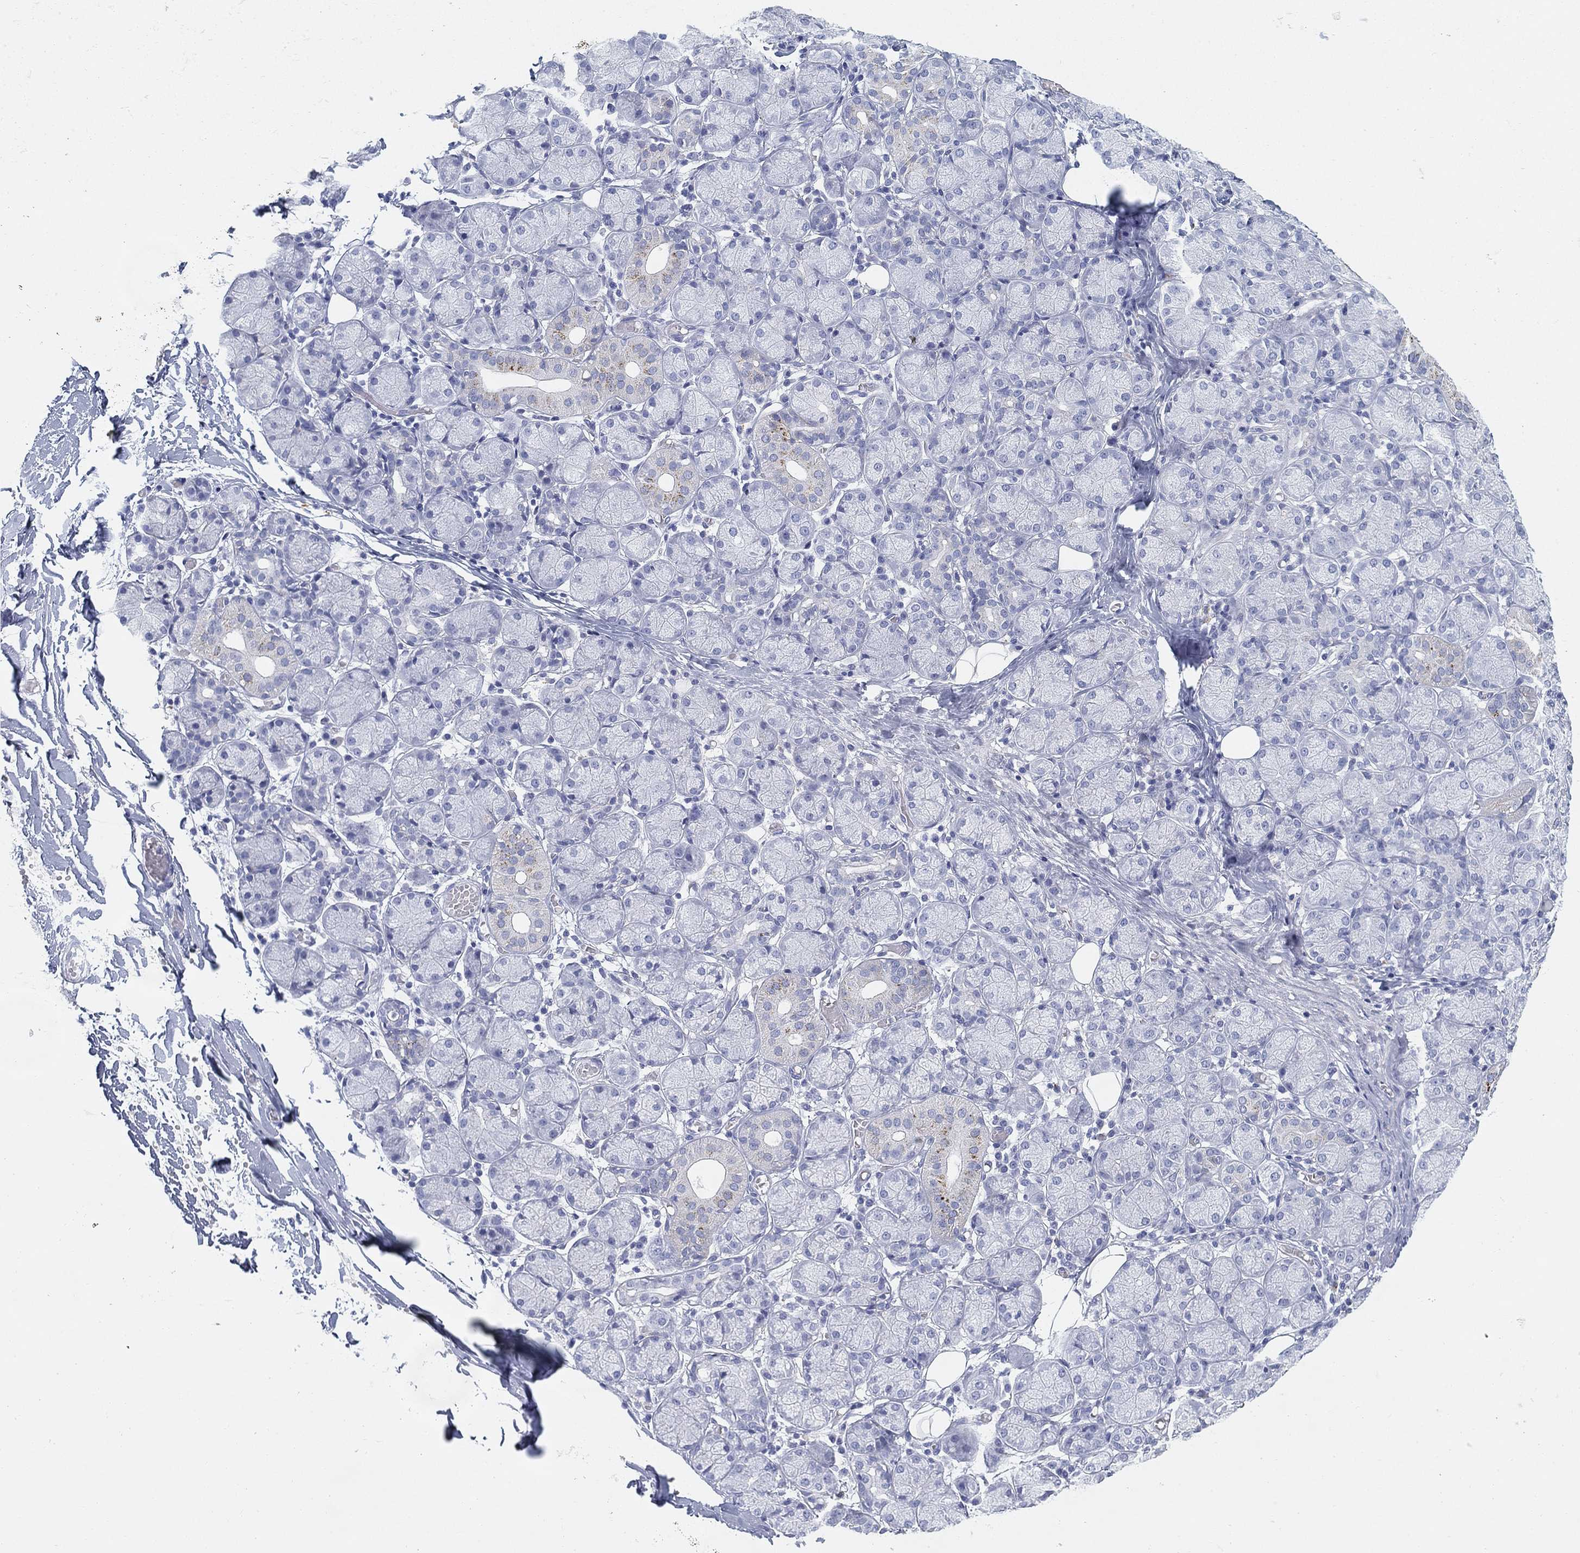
{"staining": {"intensity": "moderate", "quantity": "<25%", "location": "cytoplasmic/membranous"}, "tissue": "salivary gland", "cell_type": "Glandular cells", "image_type": "normal", "snomed": [{"axis": "morphology", "description": "Normal tissue, NOS"}, {"axis": "topography", "description": "Salivary gland"}, {"axis": "topography", "description": "Peripheral nerve tissue"}], "caption": "High-magnification brightfield microscopy of normal salivary gland stained with DAB (brown) and counterstained with hematoxylin (blue). glandular cells exhibit moderate cytoplasmic/membranous staining is seen in about<25% of cells.", "gene": "GPR61", "patient": {"sex": "female", "age": 24}}